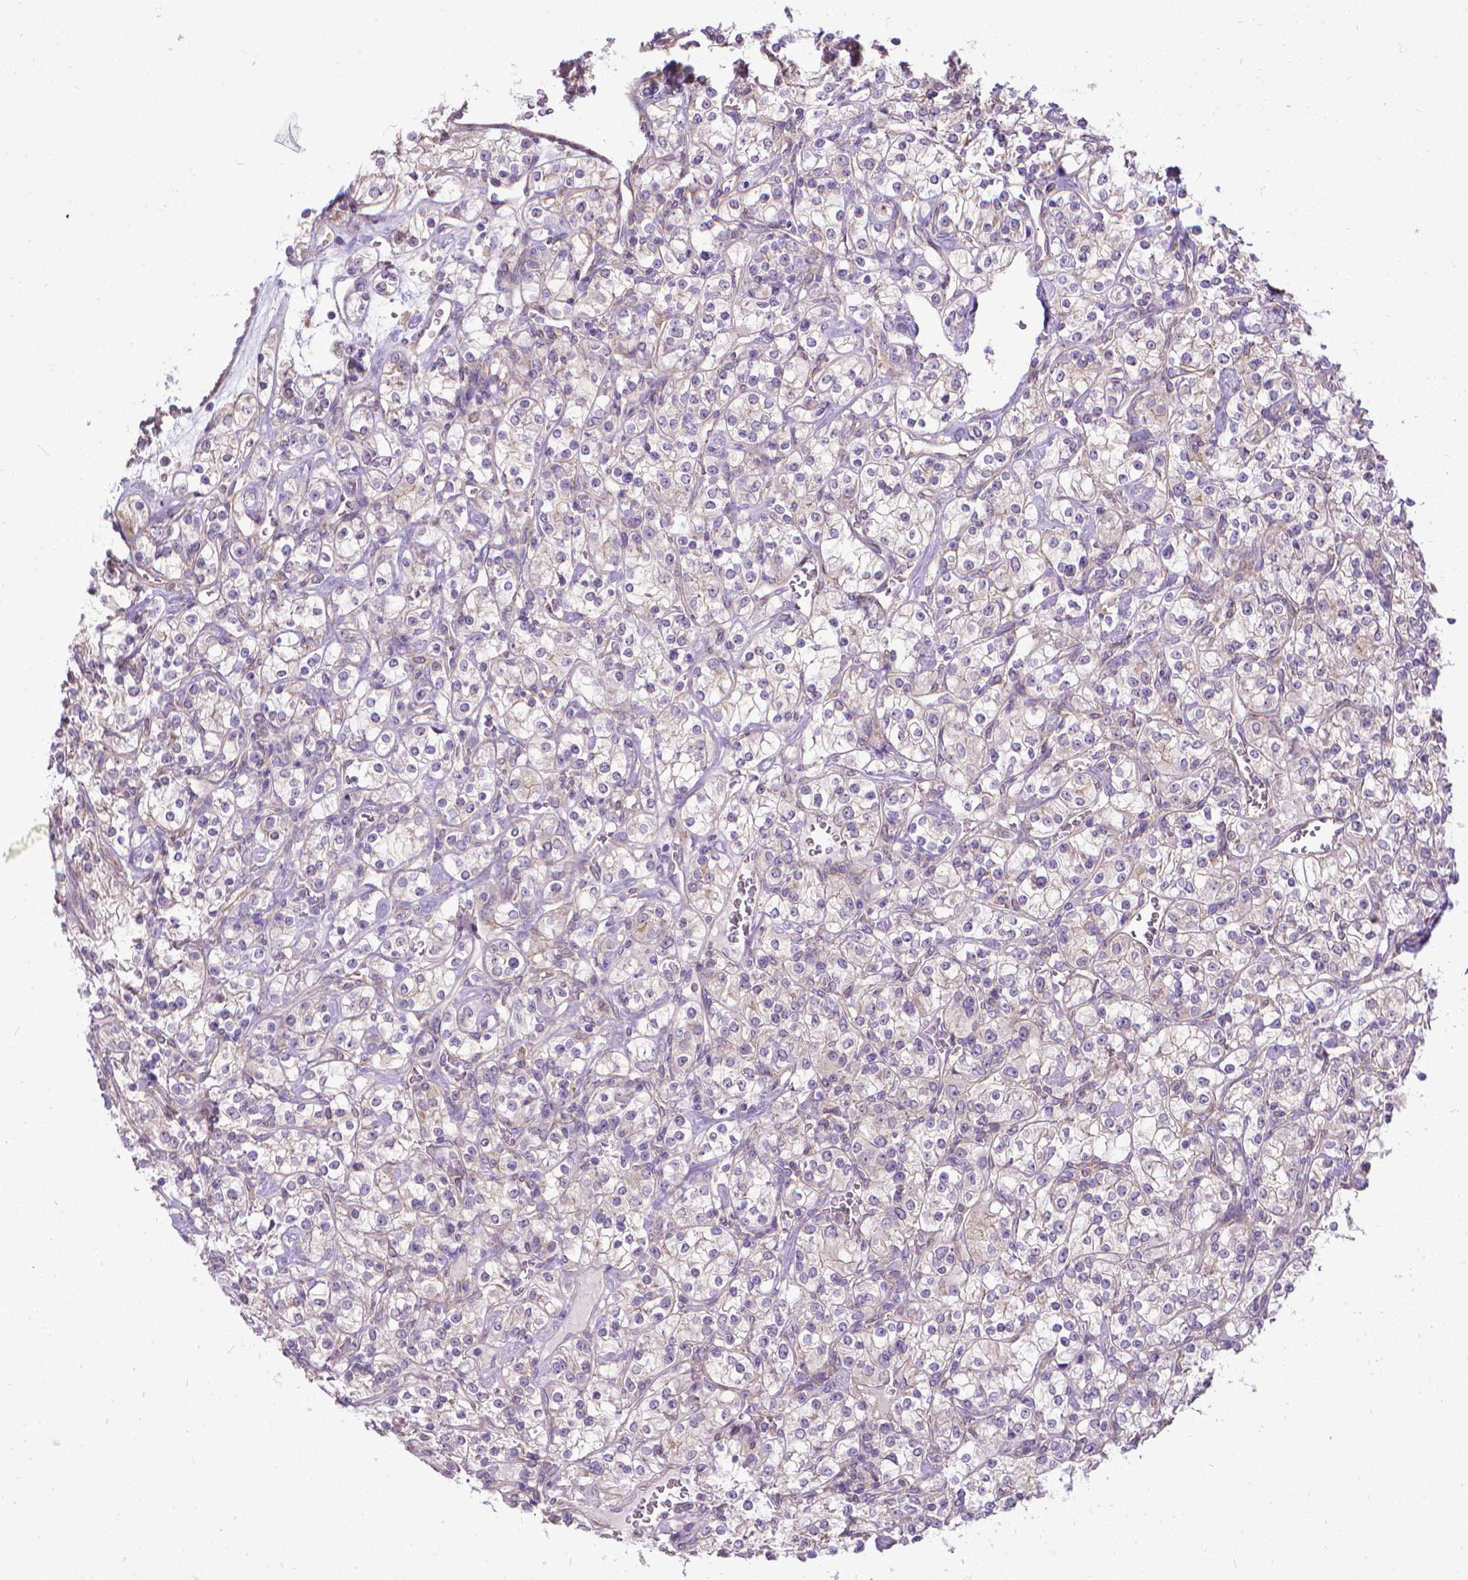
{"staining": {"intensity": "negative", "quantity": "none", "location": "none"}, "tissue": "renal cancer", "cell_type": "Tumor cells", "image_type": "cancer", "snomed": [{"axis": "morphology", "description": "Adenocarcinoma, NOS"}, {"axis": "topography", "description": "Kidney"}], "caption": "Adenocarcinoma (renal) was stained to show a protein in brown. There is no significant staining in tumor cells. (DAB immunohistochemistry (IHC), high magnification).", "gene": "CFAP299", "patient": {"sex": "male", "age": 77}}